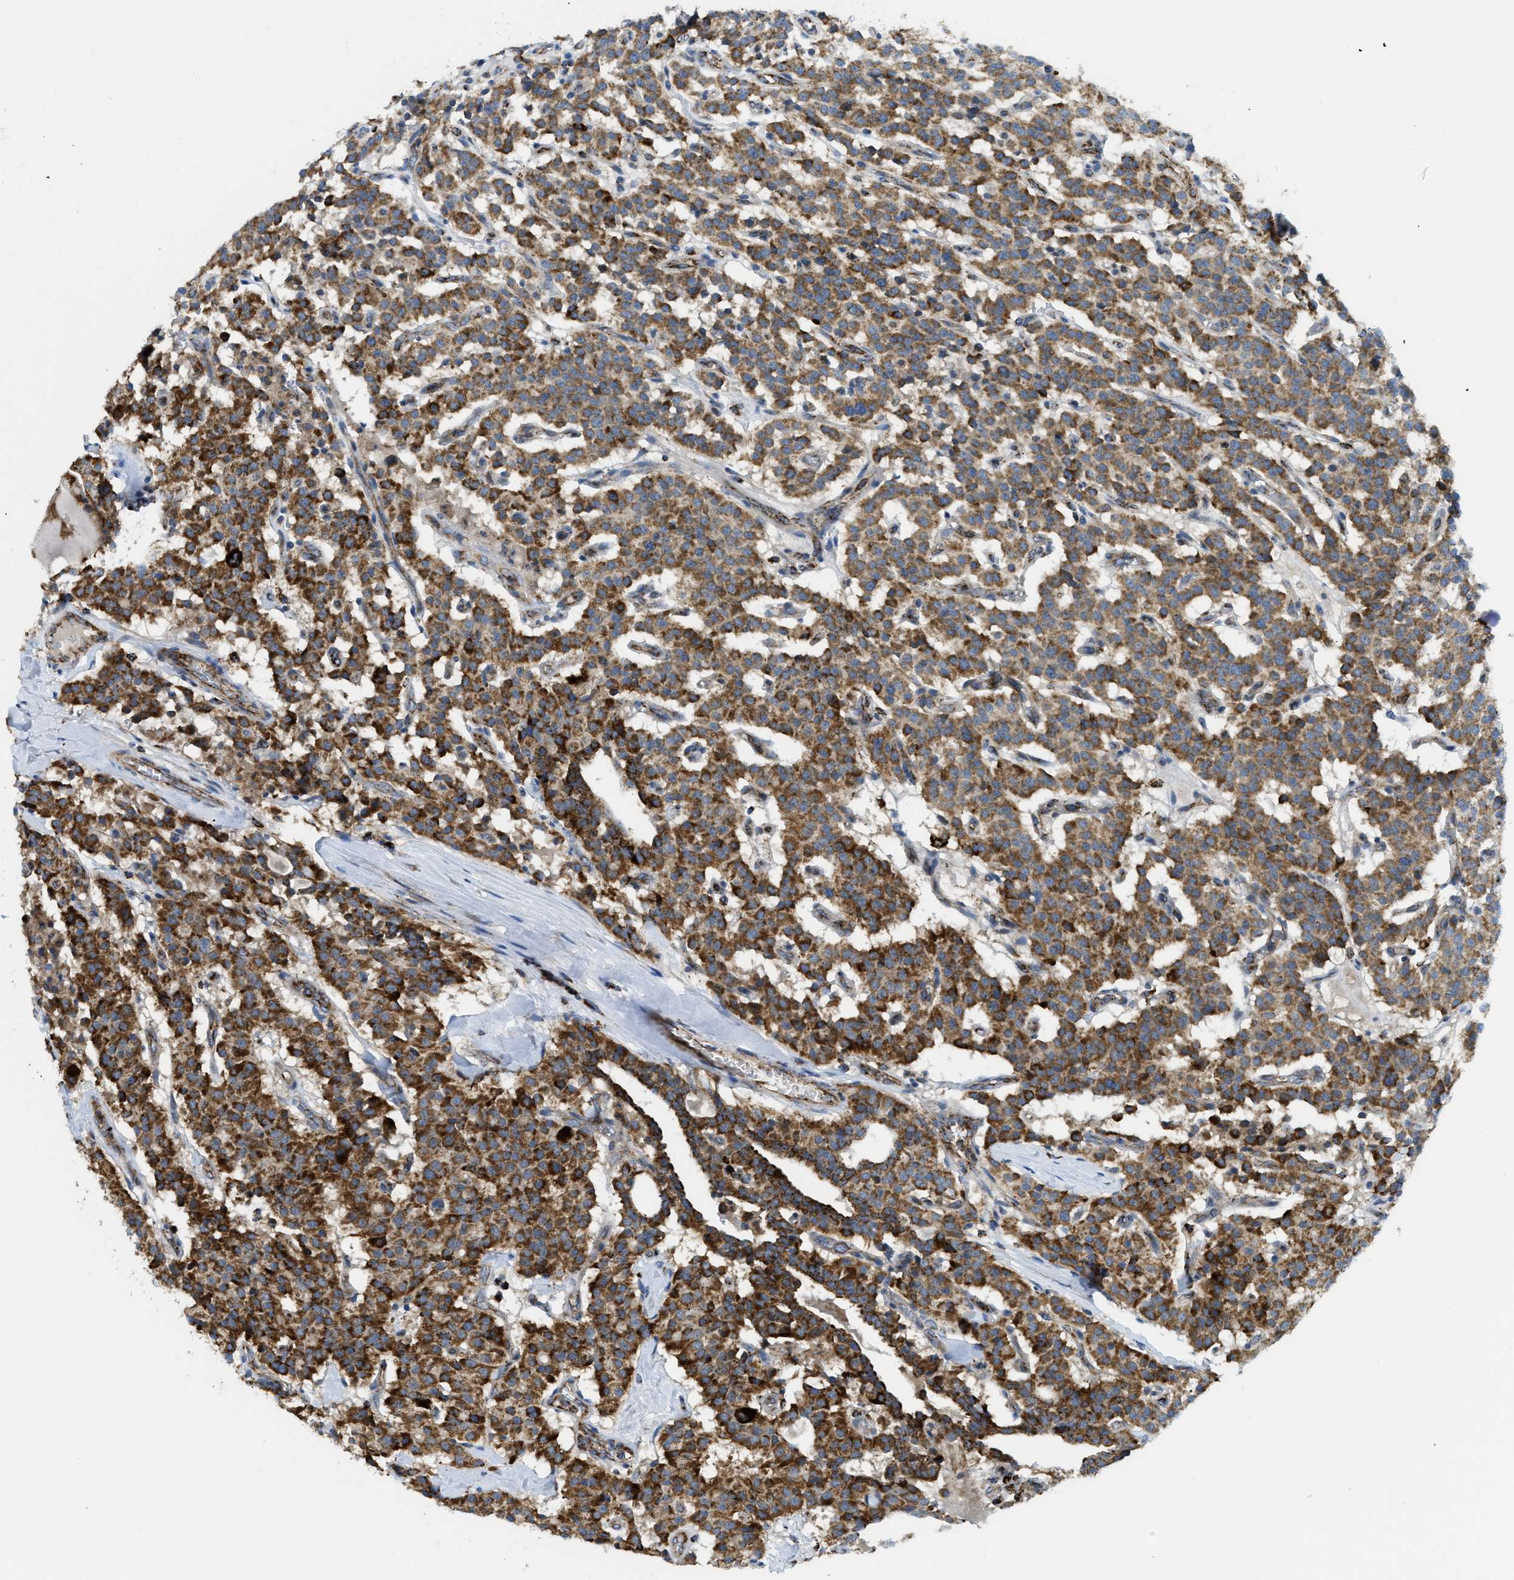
{"staining": {"intensity": "strong", "quantity": ">75%", "location": "cytoplasmic/membranous"}, "tissue": "carcinoid", "cell_type": "Tumor cells", "image_type": "cancer", "snomed": [{"axis": "morphology", "description": "Carcinoid, malignant, NOS"}, {"axis": "topography", "description": "Lung"}], "caption": "An immunohistochemistry histopathology image of neoplastic tissue is shown. Protein staining in brown labels strong cytoplasmic/membranous positivity in carcinoid (malignant) within tumor cells.", "gene": "SQOR", "patient": {"sex": "male", "age": 30}}